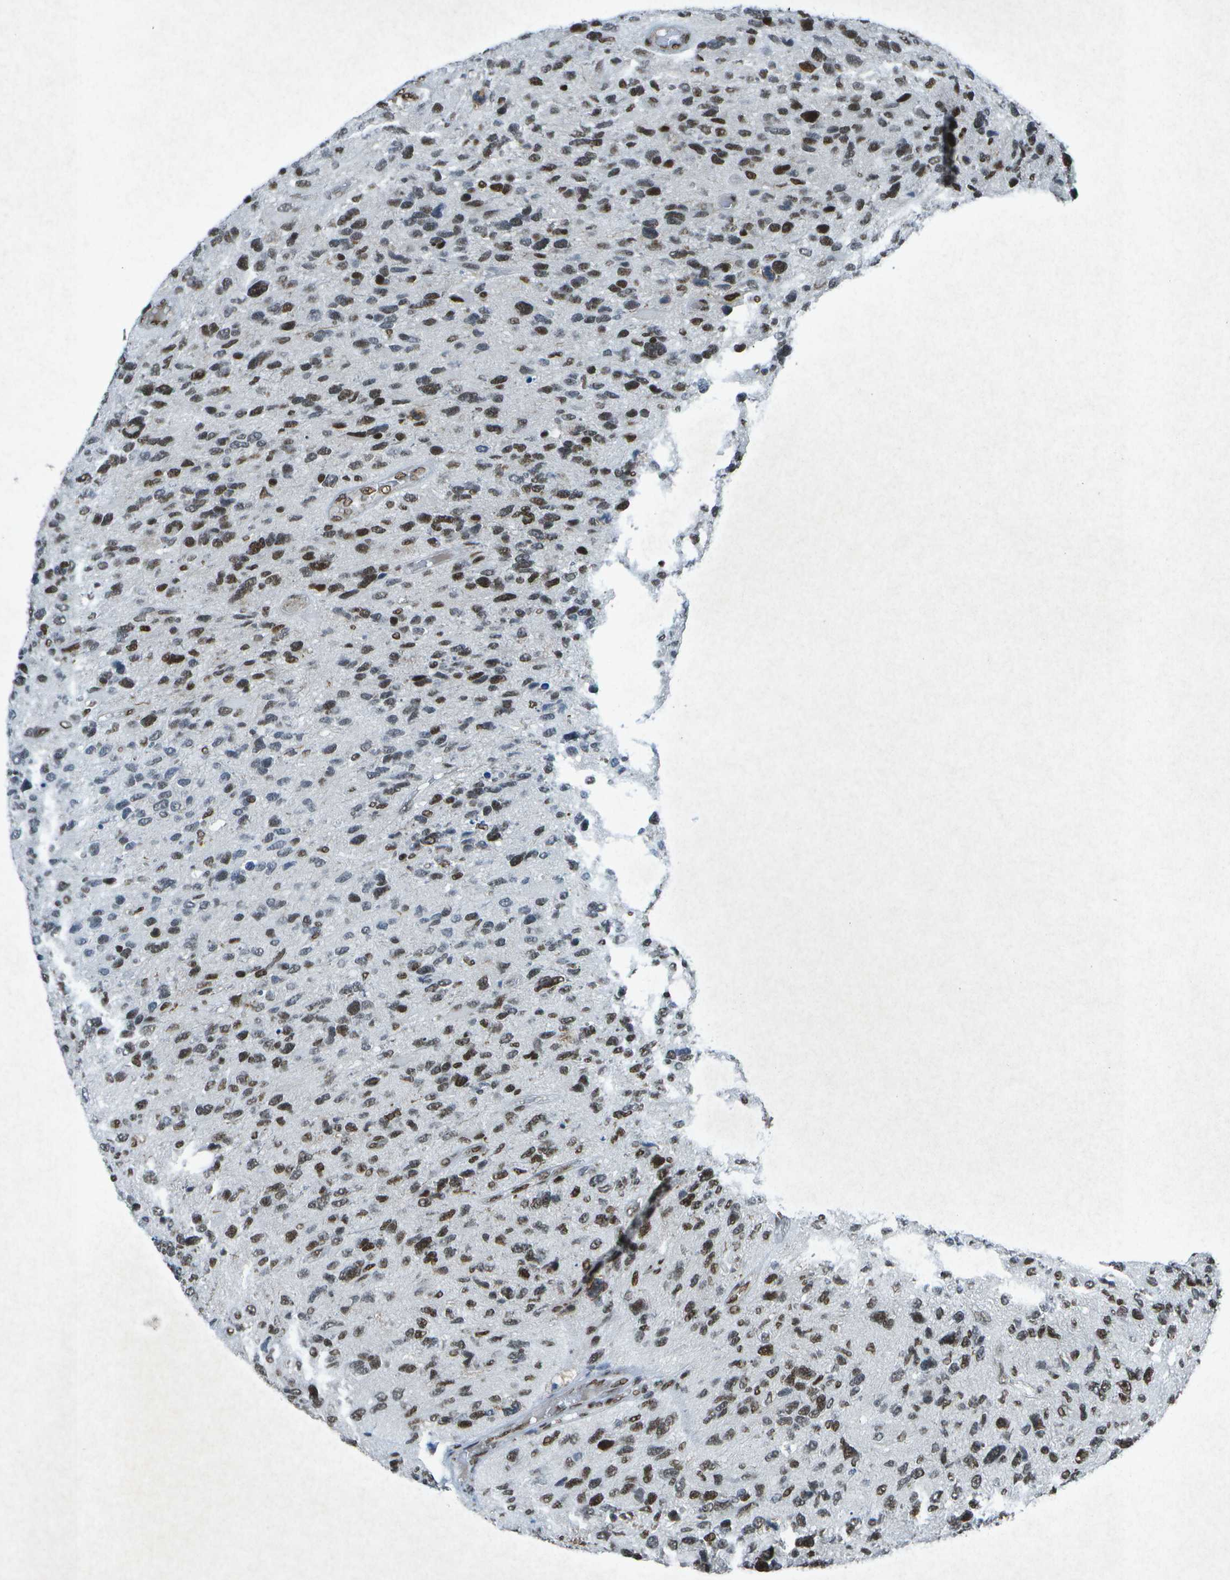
{"staining": {"intensity": "moderate", "quantity": ">75%", "location": "nuclear"}, "tissue": "glioma", "cell_type": "Tumor cells", "image_type": "cancer", "snomed": [{"axis": "morphology", "description": "Glioma, malignant, High grade"}, {"axis": "topography", "description": "Brain"}], "caption": "Protein expression analysis of human high-grade glioma (malignant) reveals moderate nuclear positivity in about >75% of tumor cells.", "gene": "MTA2", "patient": {"sex": "female", "age": 58}}